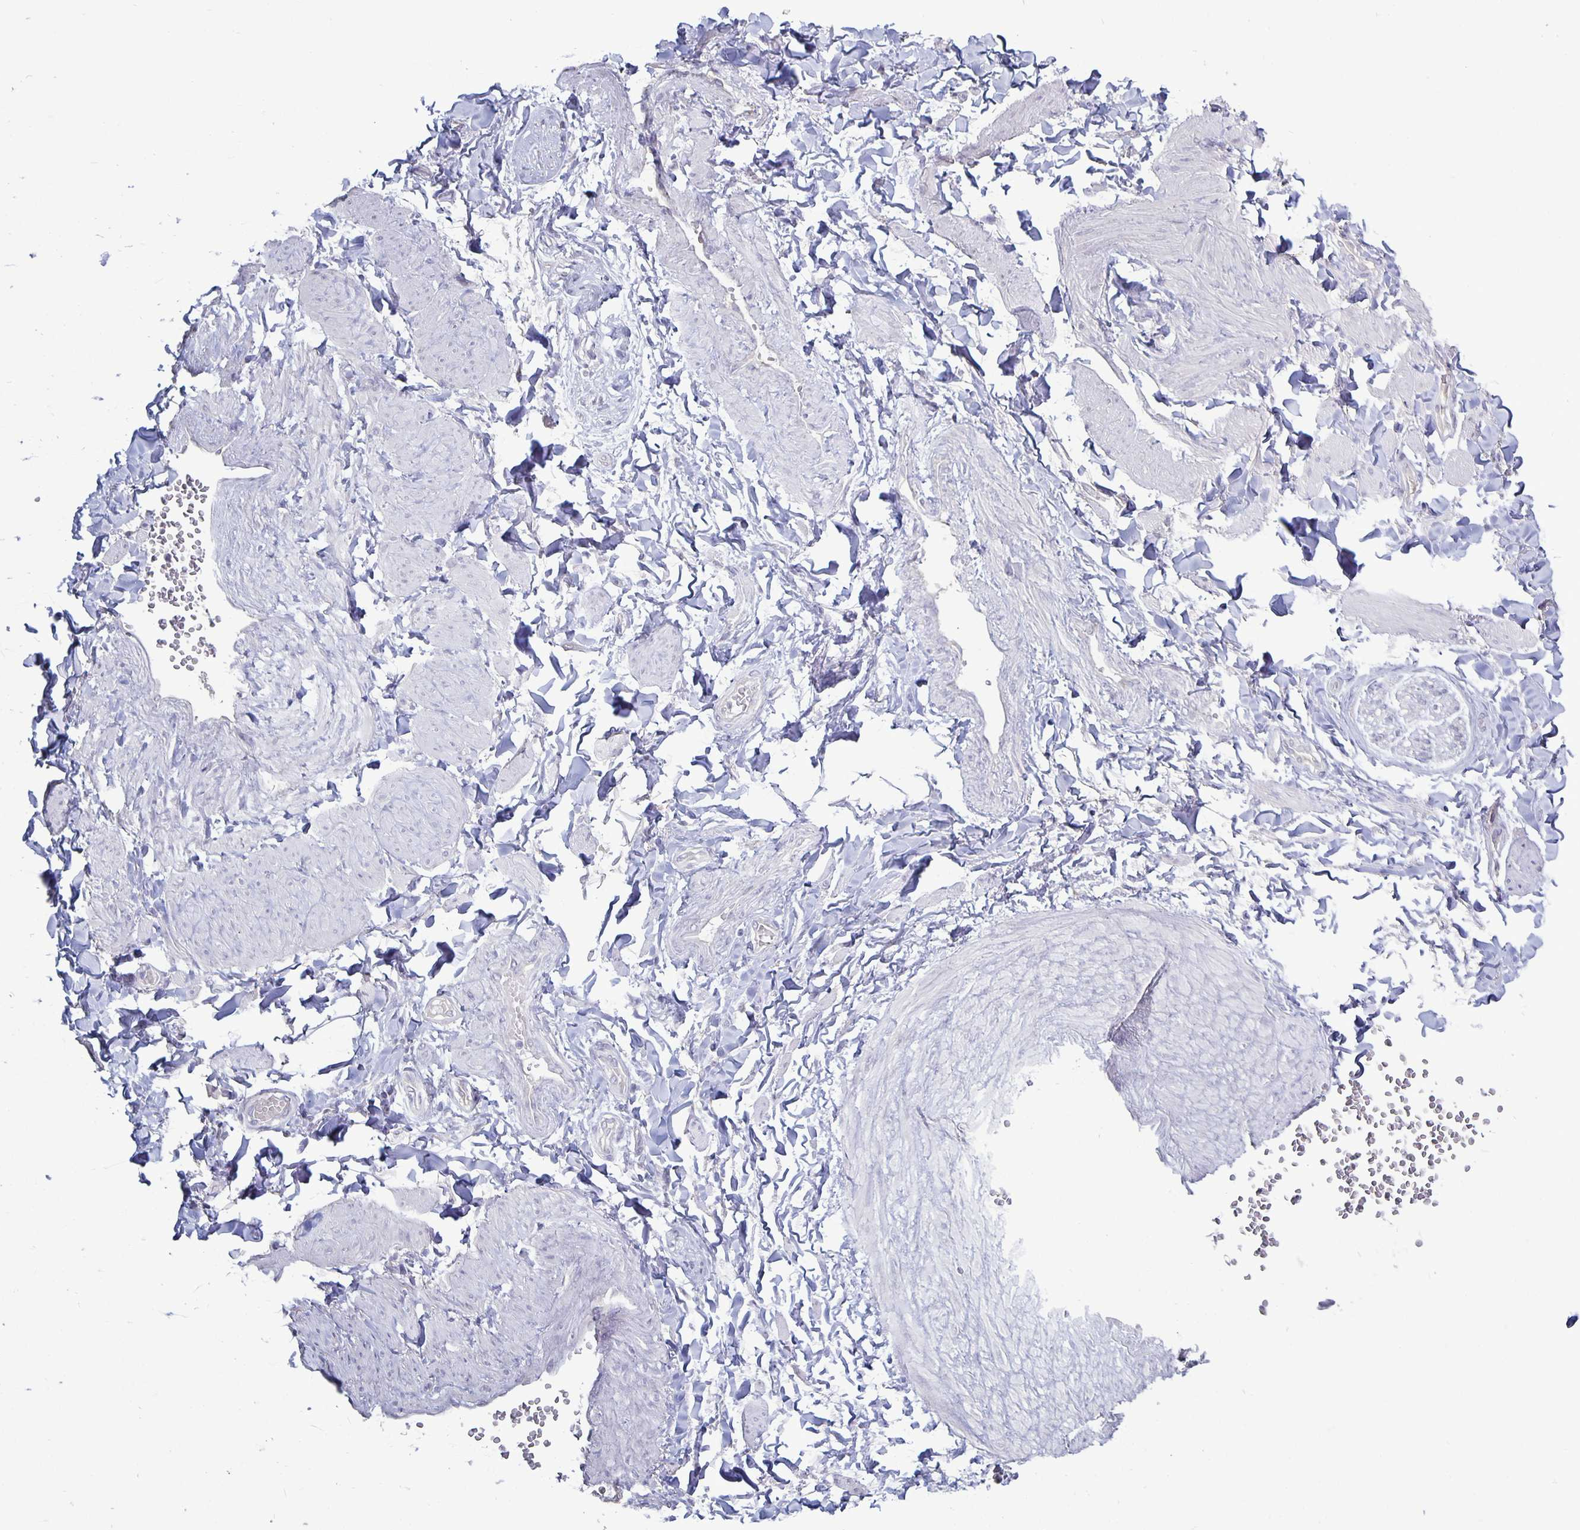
{"staining": {"intensity": "negative", "quantity": "none", "location": "none"}, "tissue": "adipose tissue", "cell_type": "Adipocytes", "image_type": "normal", "snomed": [{"axis": "morphology", "description": "Normal tissue, NOS"}, {"axis": "topography", "description": "Epididymis"}, {"axis": "topography", "description": "Peripheral nerve tissue"}], "caption": "IHC image of normal adipose tissue stained for a protein (brown), which displays no expression in adipocytes.", "gene": "PLCB3", "patient": {"sex": "male", "age": 32}}